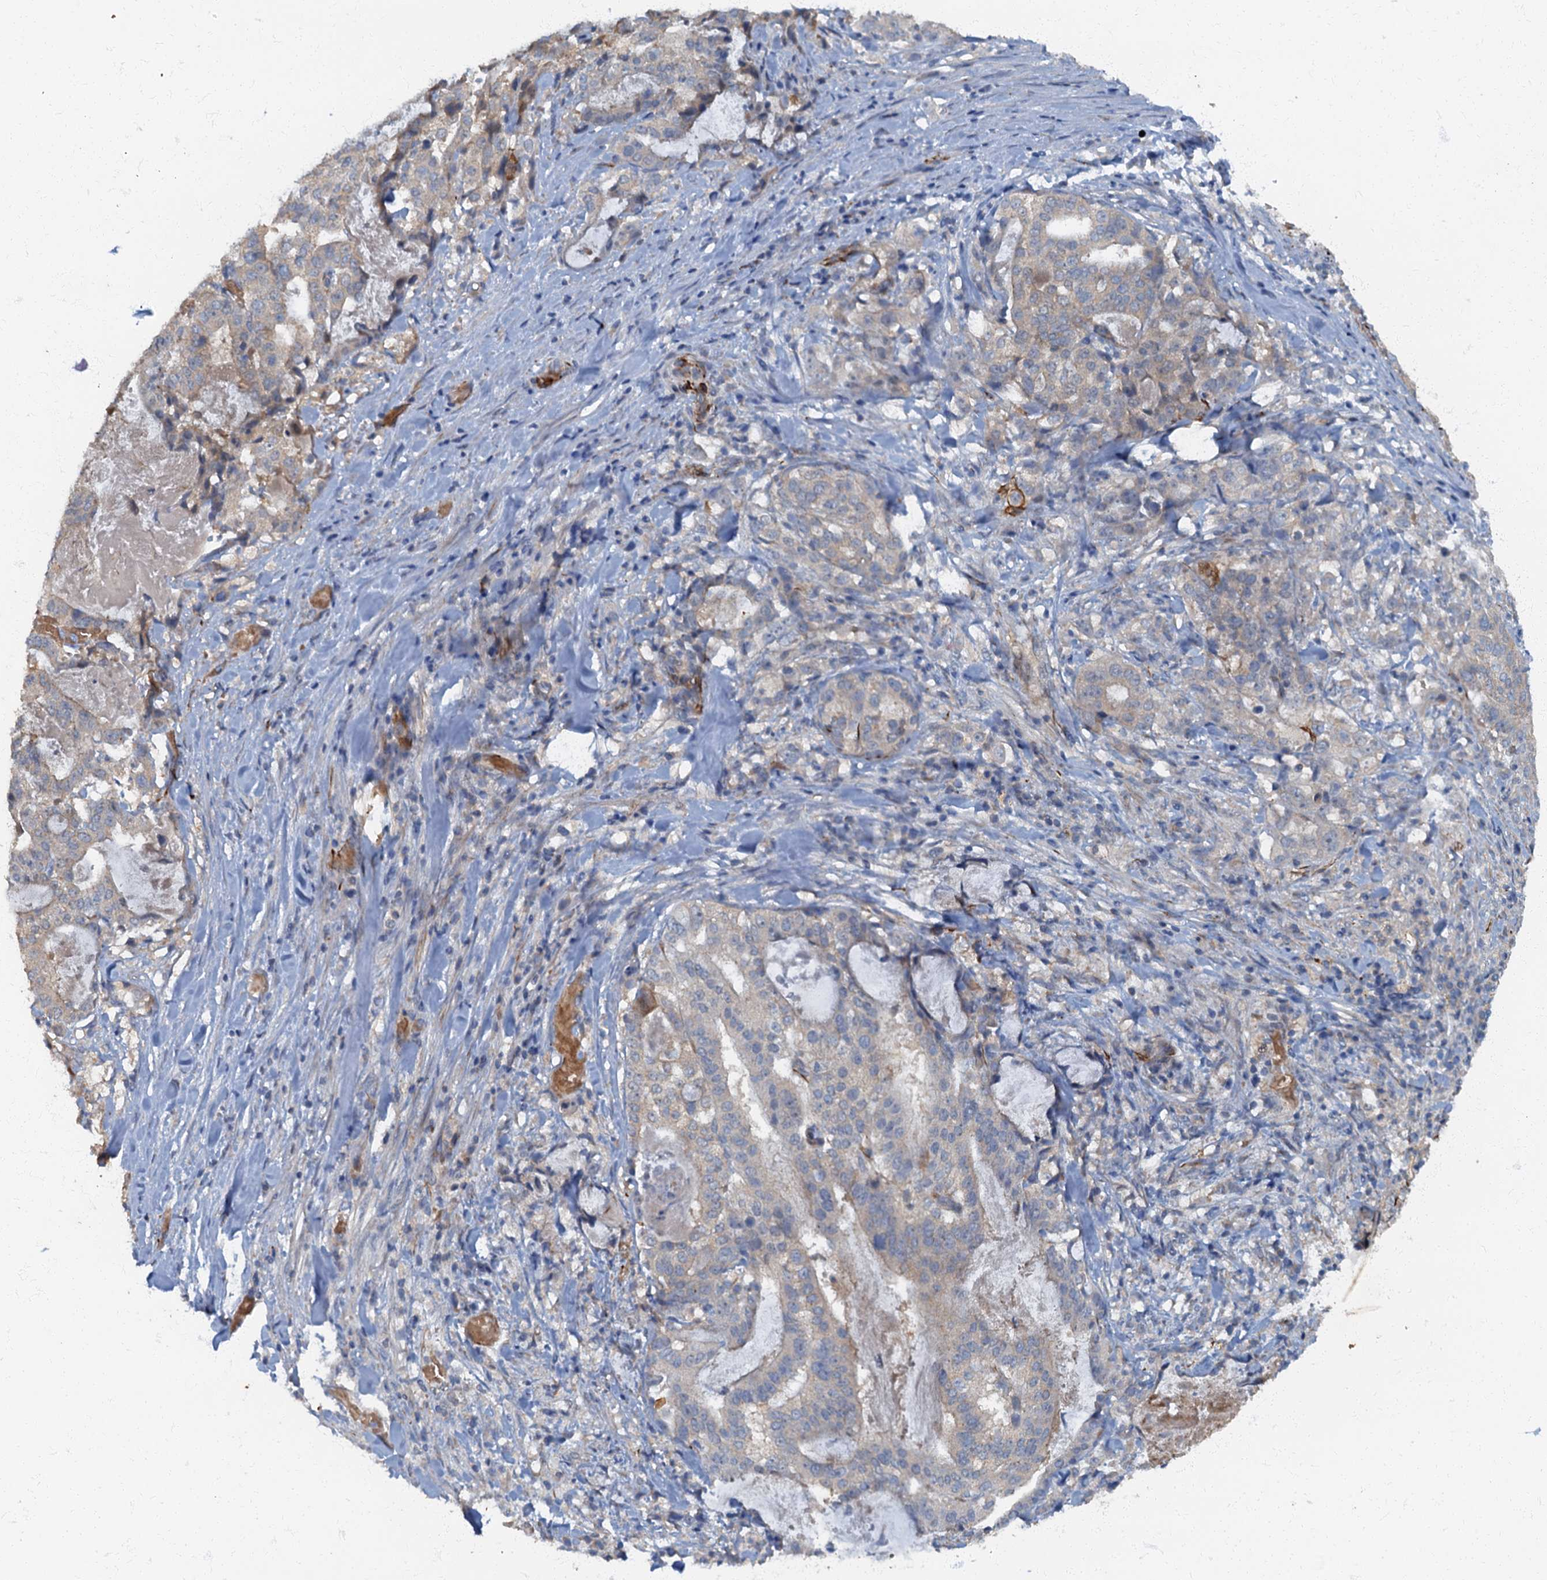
{"staining": {"intensity": "negative", "quantity": "none", "location": "none"}, "tissue": "stomach cancer", "cell_type": "Tumor cells", "image_type": "cancer", "snomed": [{"axis": "morphology", "description": "Adenocarcinoma, NOS"}, {"axis": "topography", "description": "Stomach"}], "caption": "Histopathology image shows no significant protein staining in tumor cells of stomach cancer. The staining is performed using DAB (3,3'-diaminobenzidine) brown chromogen with nuclei counter-stained in using hematoxylin.", "gene": "ARL11", "patient": {"sex": "male", "age": 48}}